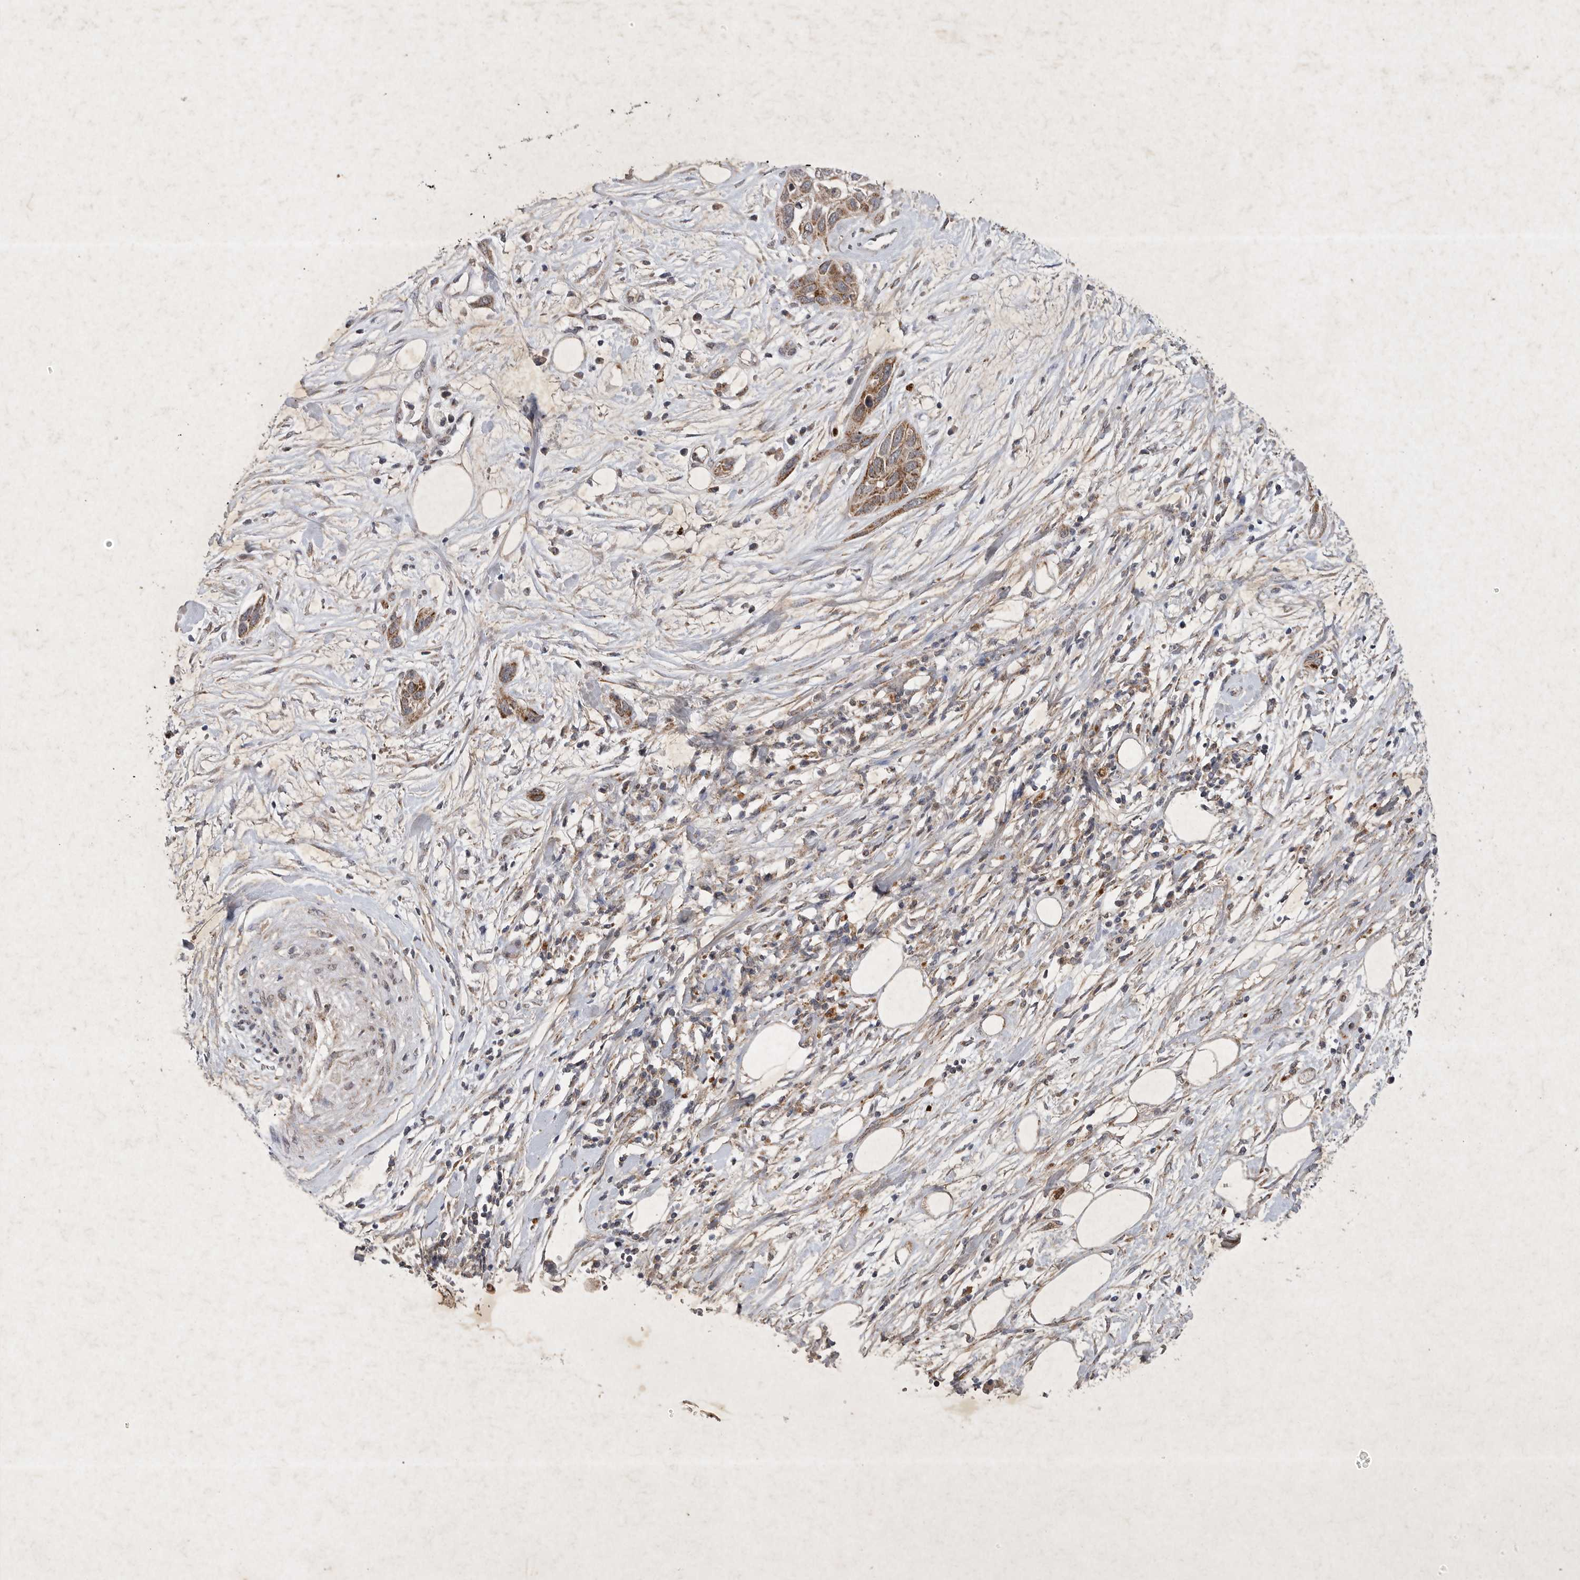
{"staining": {"intensity": "moderate", "quantity": ">75%", "location": "cytoplasmic/membranous"}, "tissue": "pancreatic cancer", "cell_type": "Tumor cells", "image_type": "cancer", "snomed": [{"axis": "morphology", "description": "Adenocarcinoma, NOS"}, {"axis": "topography", "description": "Pancreas"}], "caption": "Pancreatic cancer (adenocarcinoma) tissue shows moderate cytoplasmic/membranous staining in about >75% of tumor cells, visualized by immunohistochemistry.", "gene": "DDR1", "patient": {"sex": "female", "age": 60}}